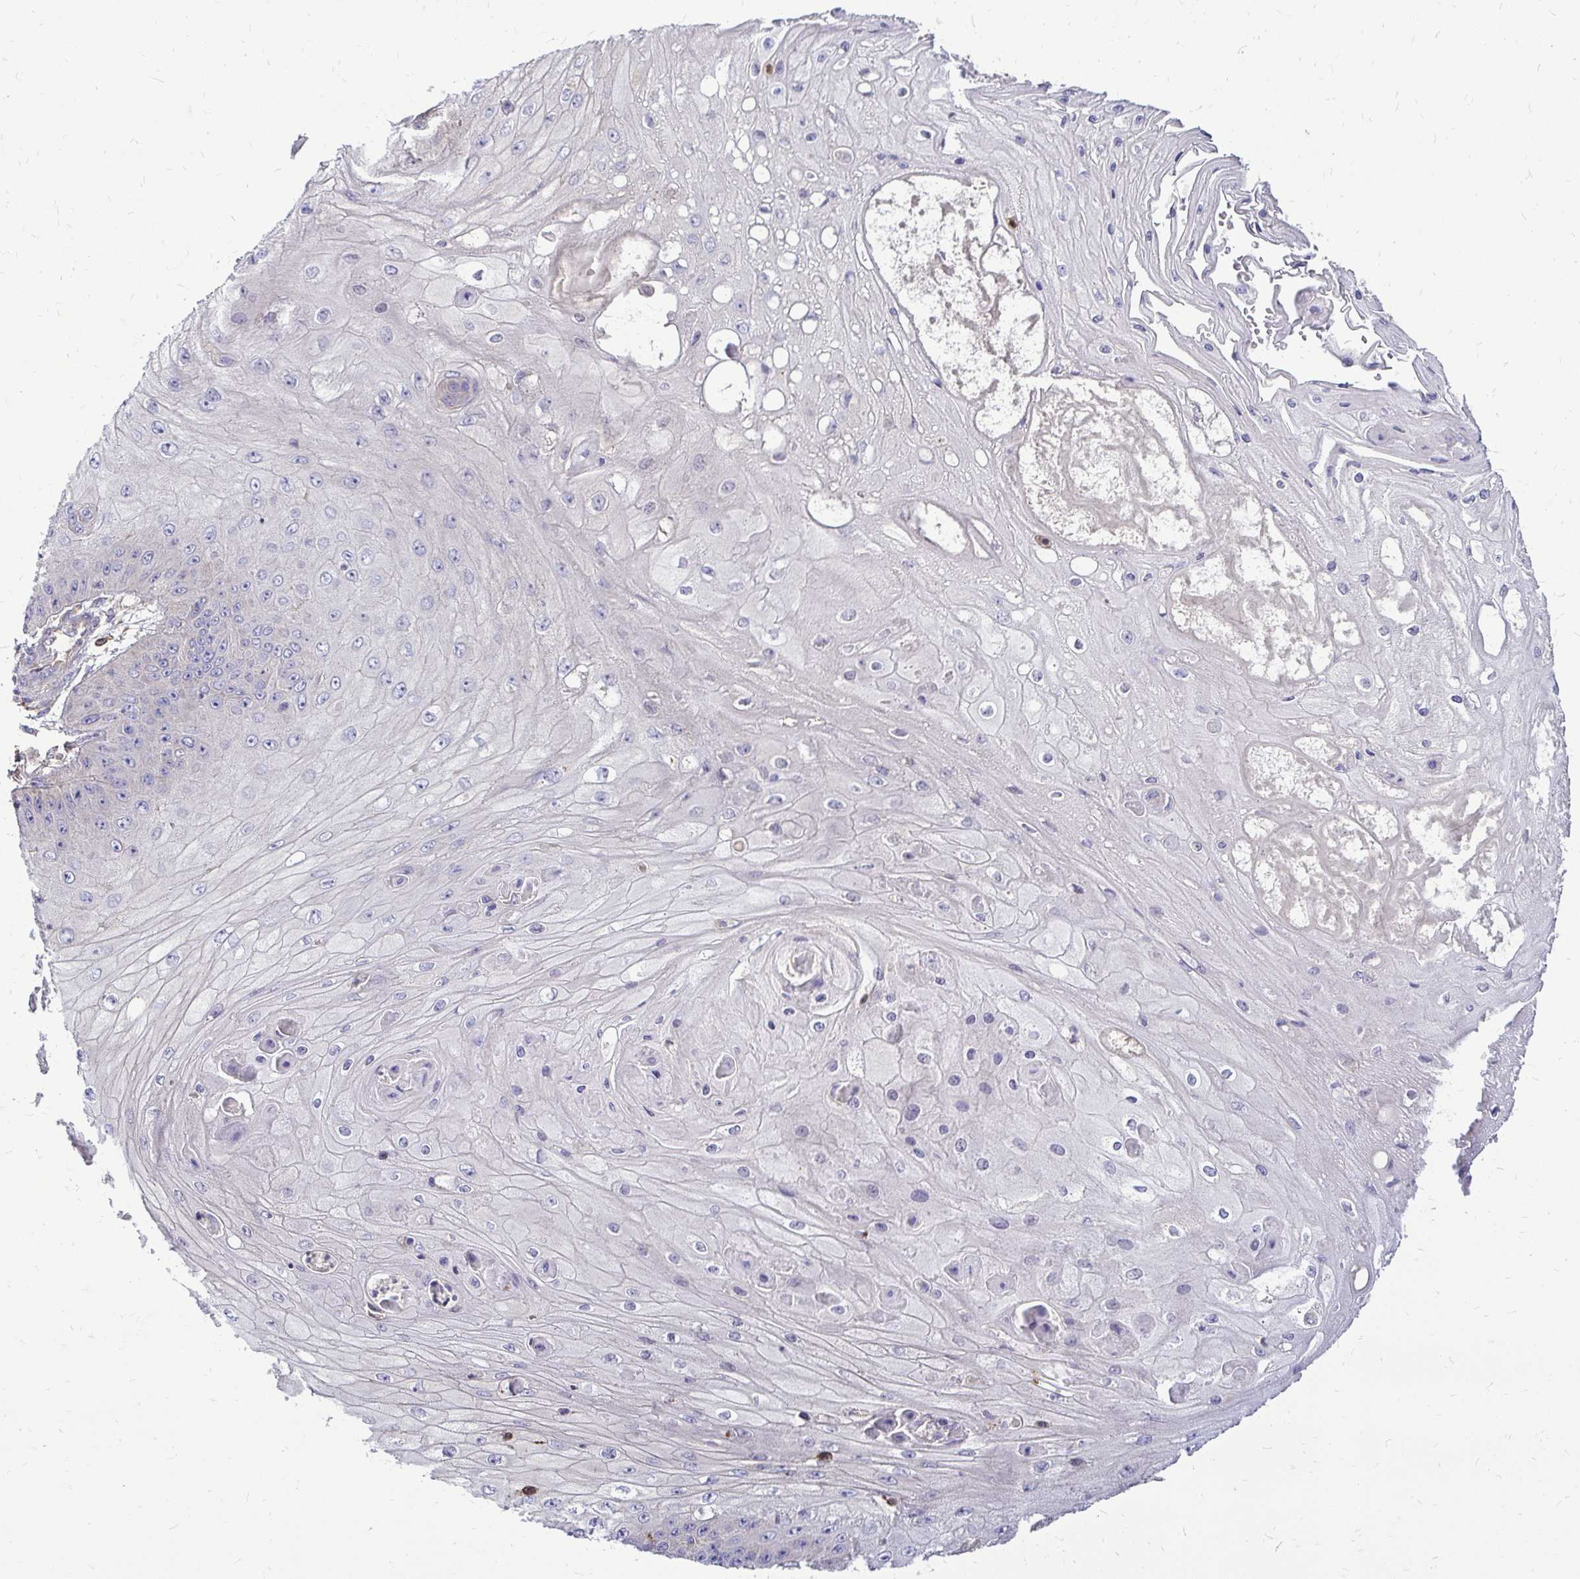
{"staining": {"intensity": "negative", "quantity": "none", "location": "none"}, "tissue": "skin cancer", "cell_type": "Tumor cells", "image_type": "cancer", "snomed": [{"axis": "morphology", "description": "Squamous cell carcinoma, NOS"}, {"axis": "topography", "description": "Skin"}], "caption": "An image of skin cancer (squamous cell carcinoma) stained for a protein displays no brown staining in tumor cells.", "gene": "FMR1", "patient": {"sex": "male", "age": 70}}